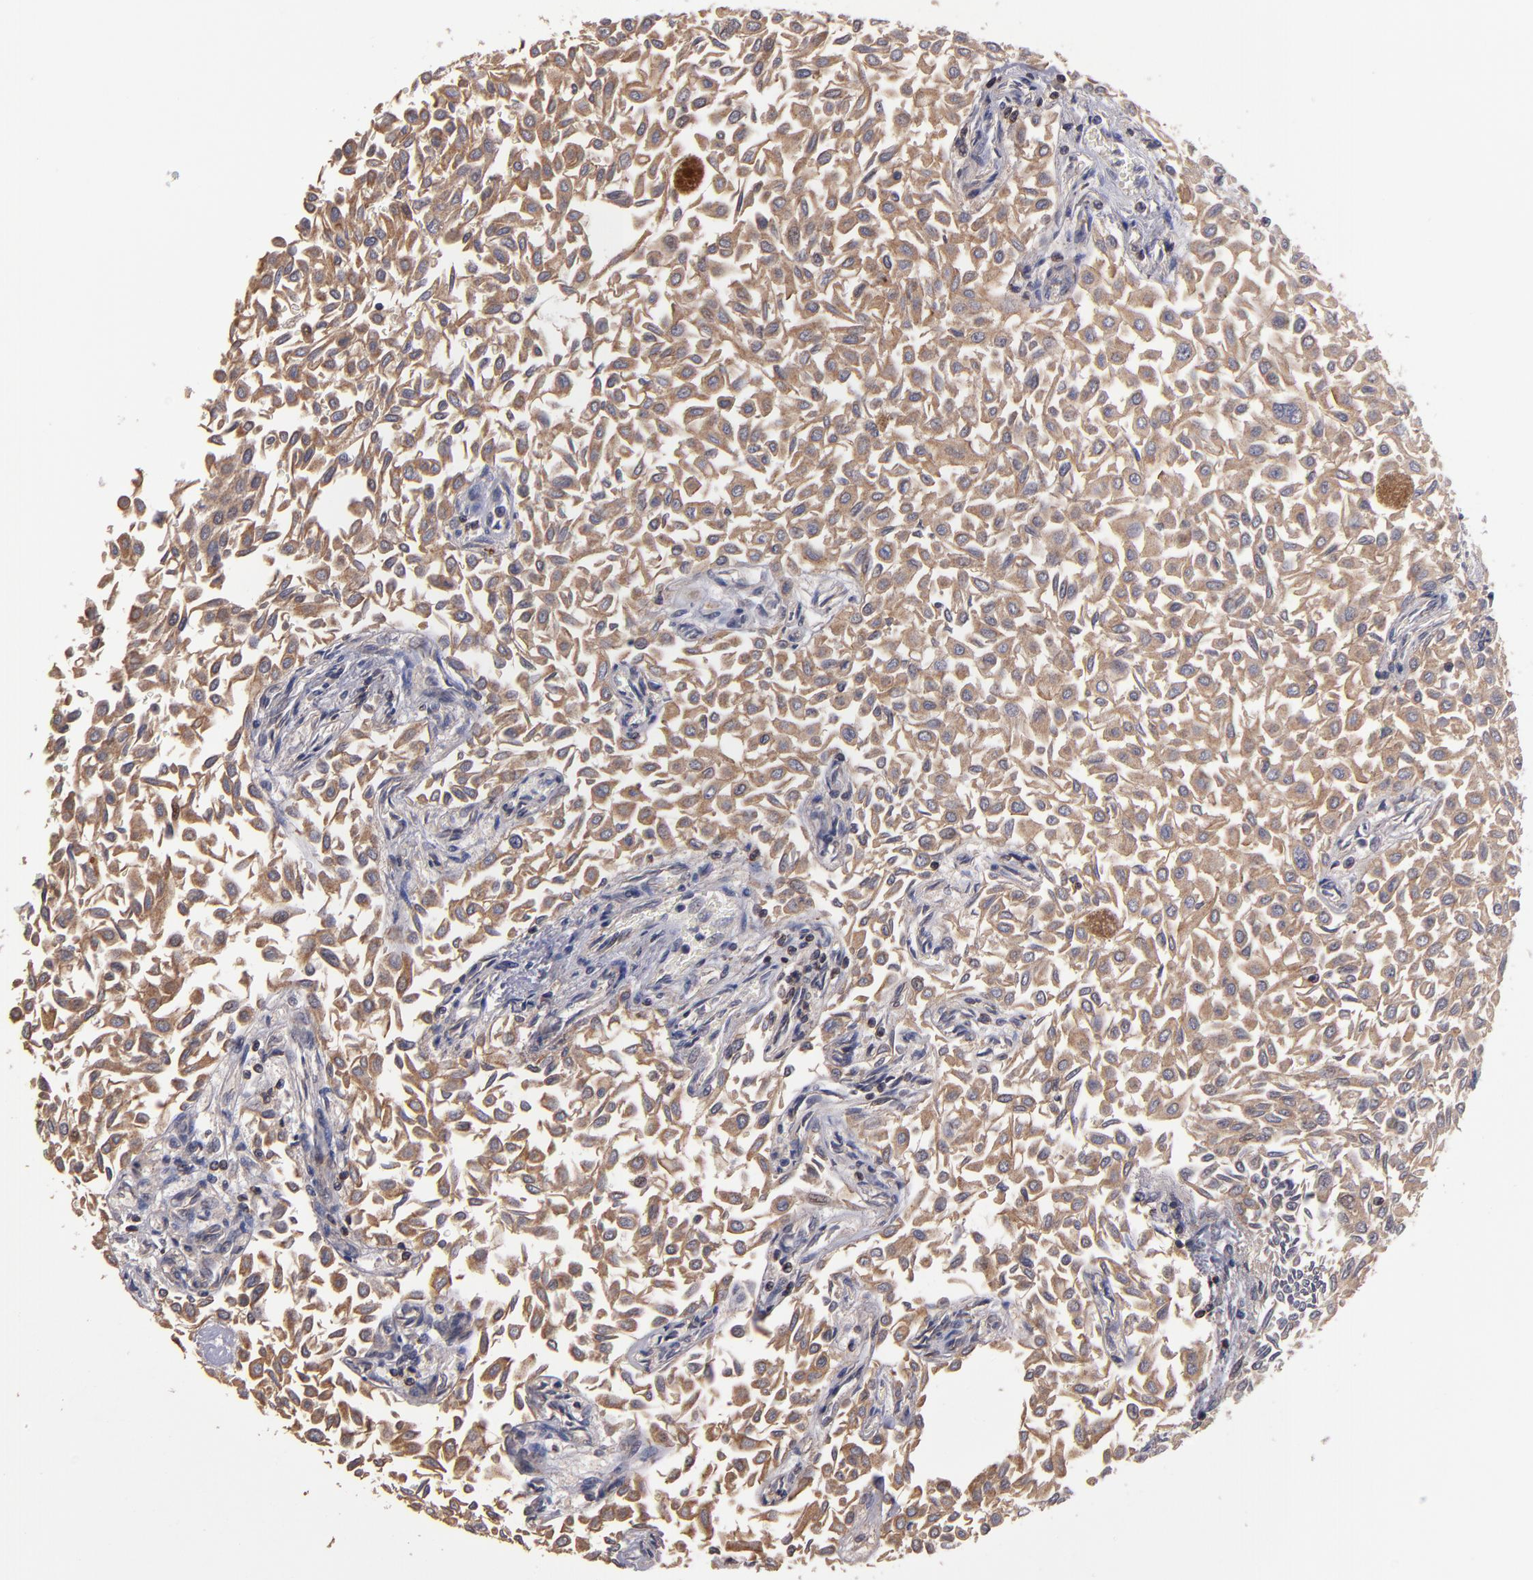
{"staining": {"intensity": "moderate", "quantity": ">75%", "location": "cytoplasmic/membranous"}, "tissue": "urothelial cancer", "cell_type": "Tumor cells", "image_type": "cancer", "snomed": [{"axis": "morphology", "description": "Urothelial carcinoma, Low grade"}, {"axis": "topography", "description": "Urinary bladder"}], "caption": "Urothelial carcinoma (low-grade) stained for a protein displays moderate cytoplasmic/membranous positivity in tumor cells.", "gene": "NF2", "patient": {"sex": "male", "age": 64}}